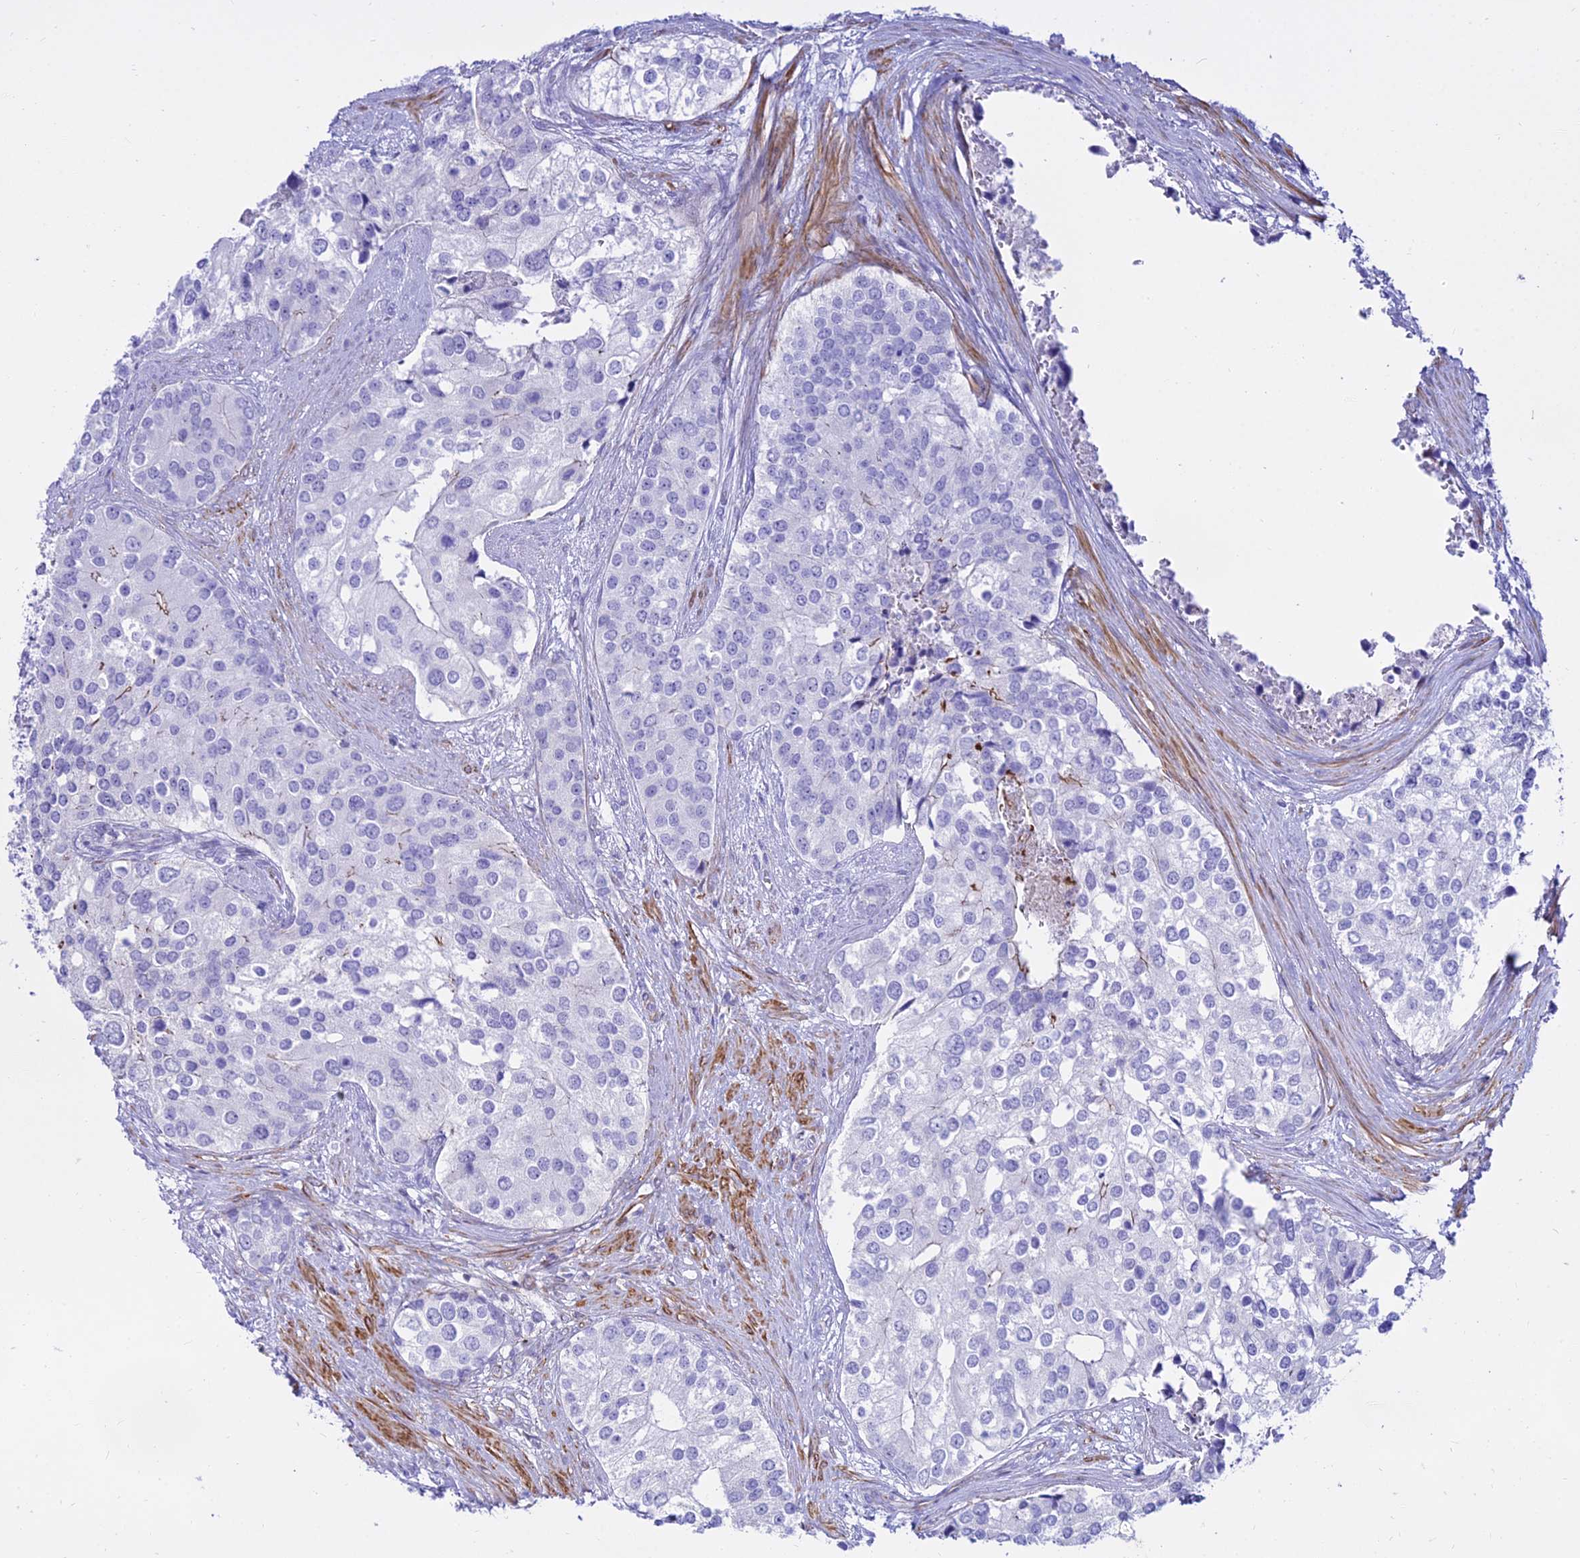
{"staining": {"intensity": "negative", "quantity": "none", "location": "none"}, "tissue": "prostate cancer", "cell_type": "Tumor cells", "image_type": "cancer", "snomed": [{"axis": "morphology", "description": "Adenocarcinoma, High grade"}, {"axis": "topography", "description": "Prostate"}], "caption": "High magnification brightfield microscopy of adenocarcinoma (high-grade) (prostate) stained with DAB (3,3'-diaminobenzidine) (brown) and counterstained with hematoxylin (blue): tumor cells show no significant expression.", "gene": "DLX1", "patient": {"sex": "male", "age": 62}}